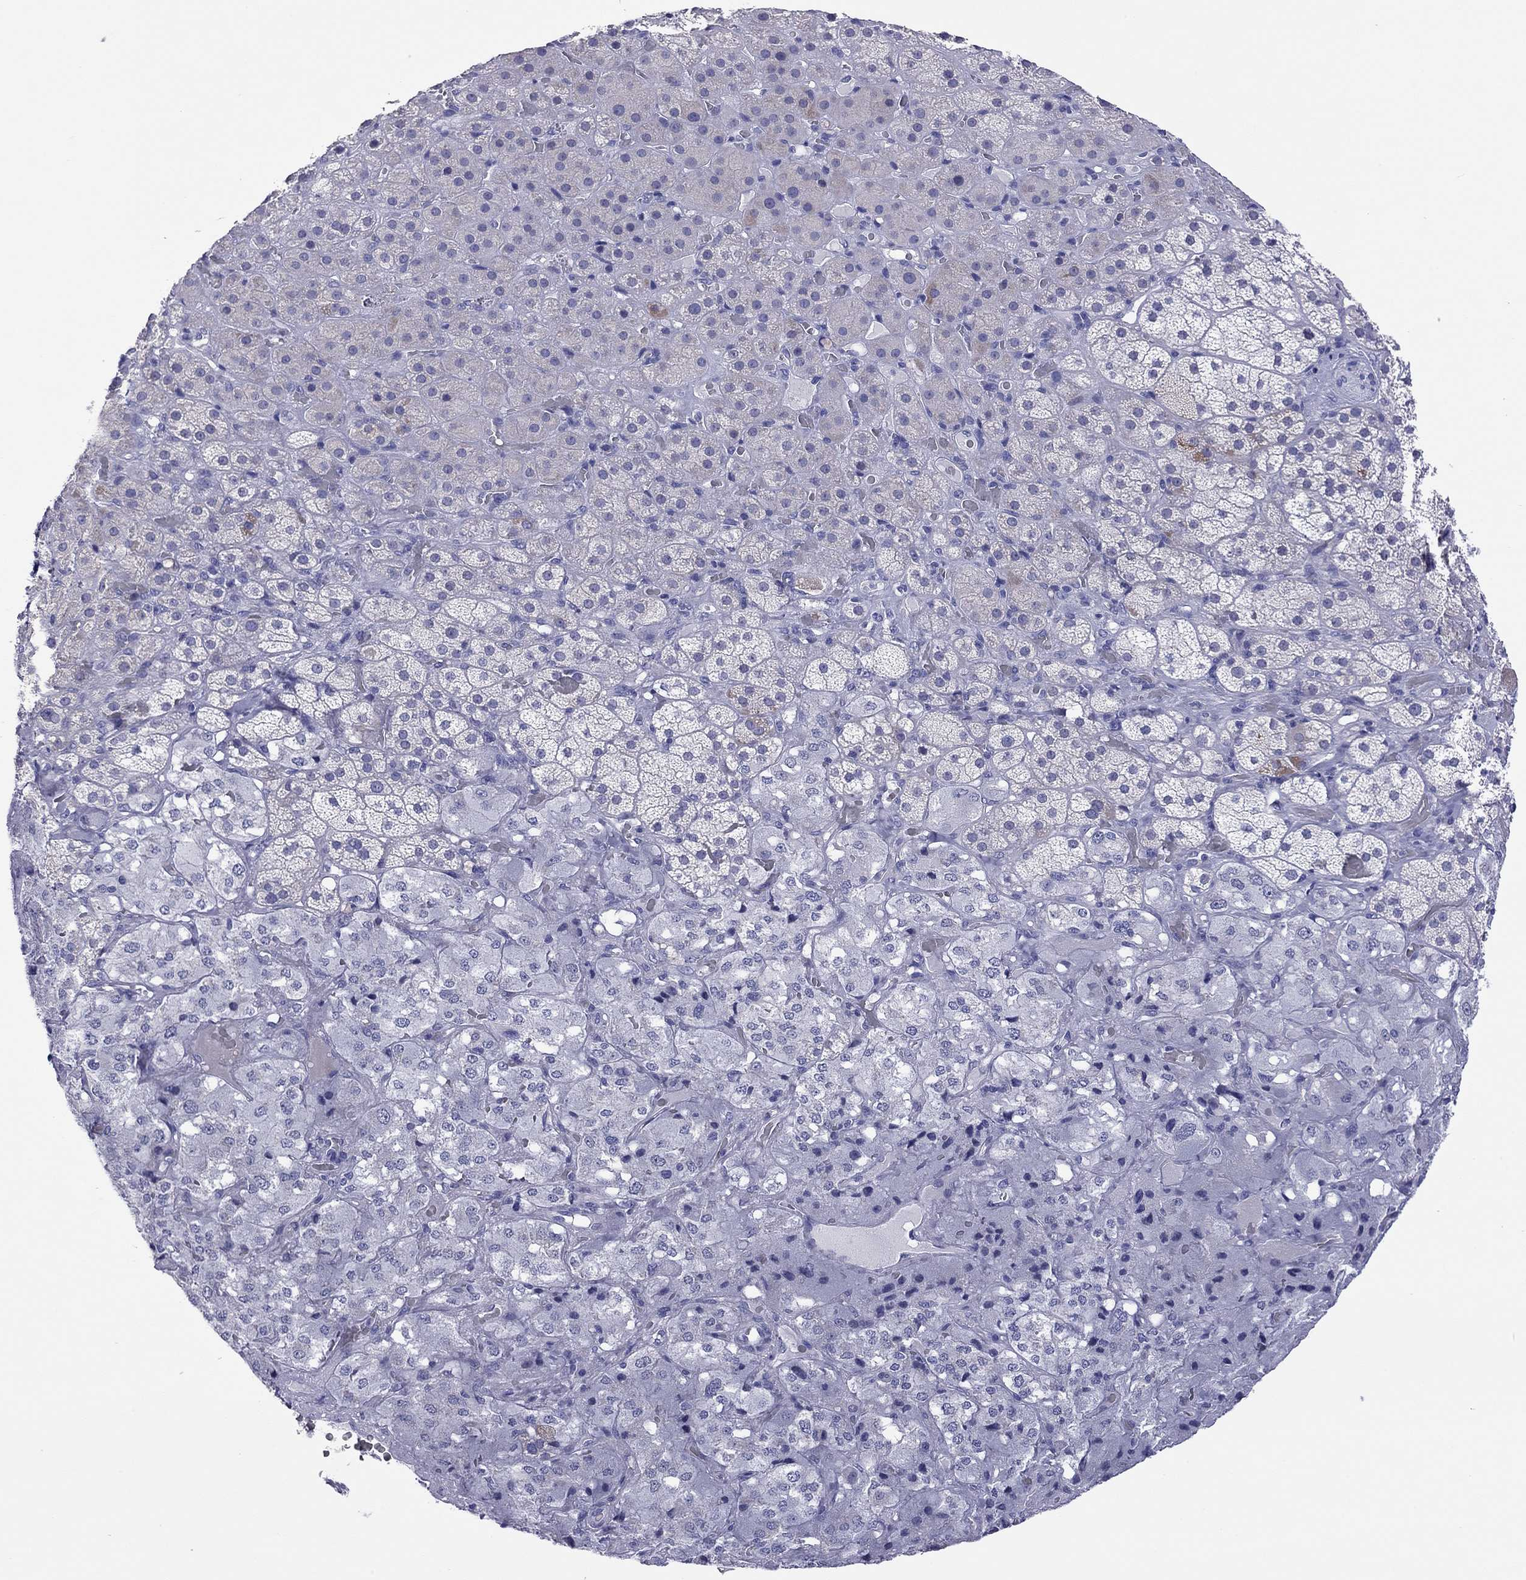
{"staining": {"intensity": "negative", "quantity": "none", "location": "none"}, "tissue": "adrenal gland", "cell_type": "Glandular cells", "image_type": "normal", "snomed": [{"axis": "morphology", "description": "Normal tissue, NOS"}, {"axis": "topography", "description": "Adrenal gland"}], "caption": "Histopathology image shows no significant protein positivity in glandular cells of benign adrenal gland.", "gene": "COL9A1", "patient": {"sex": "male", "age": 57}}